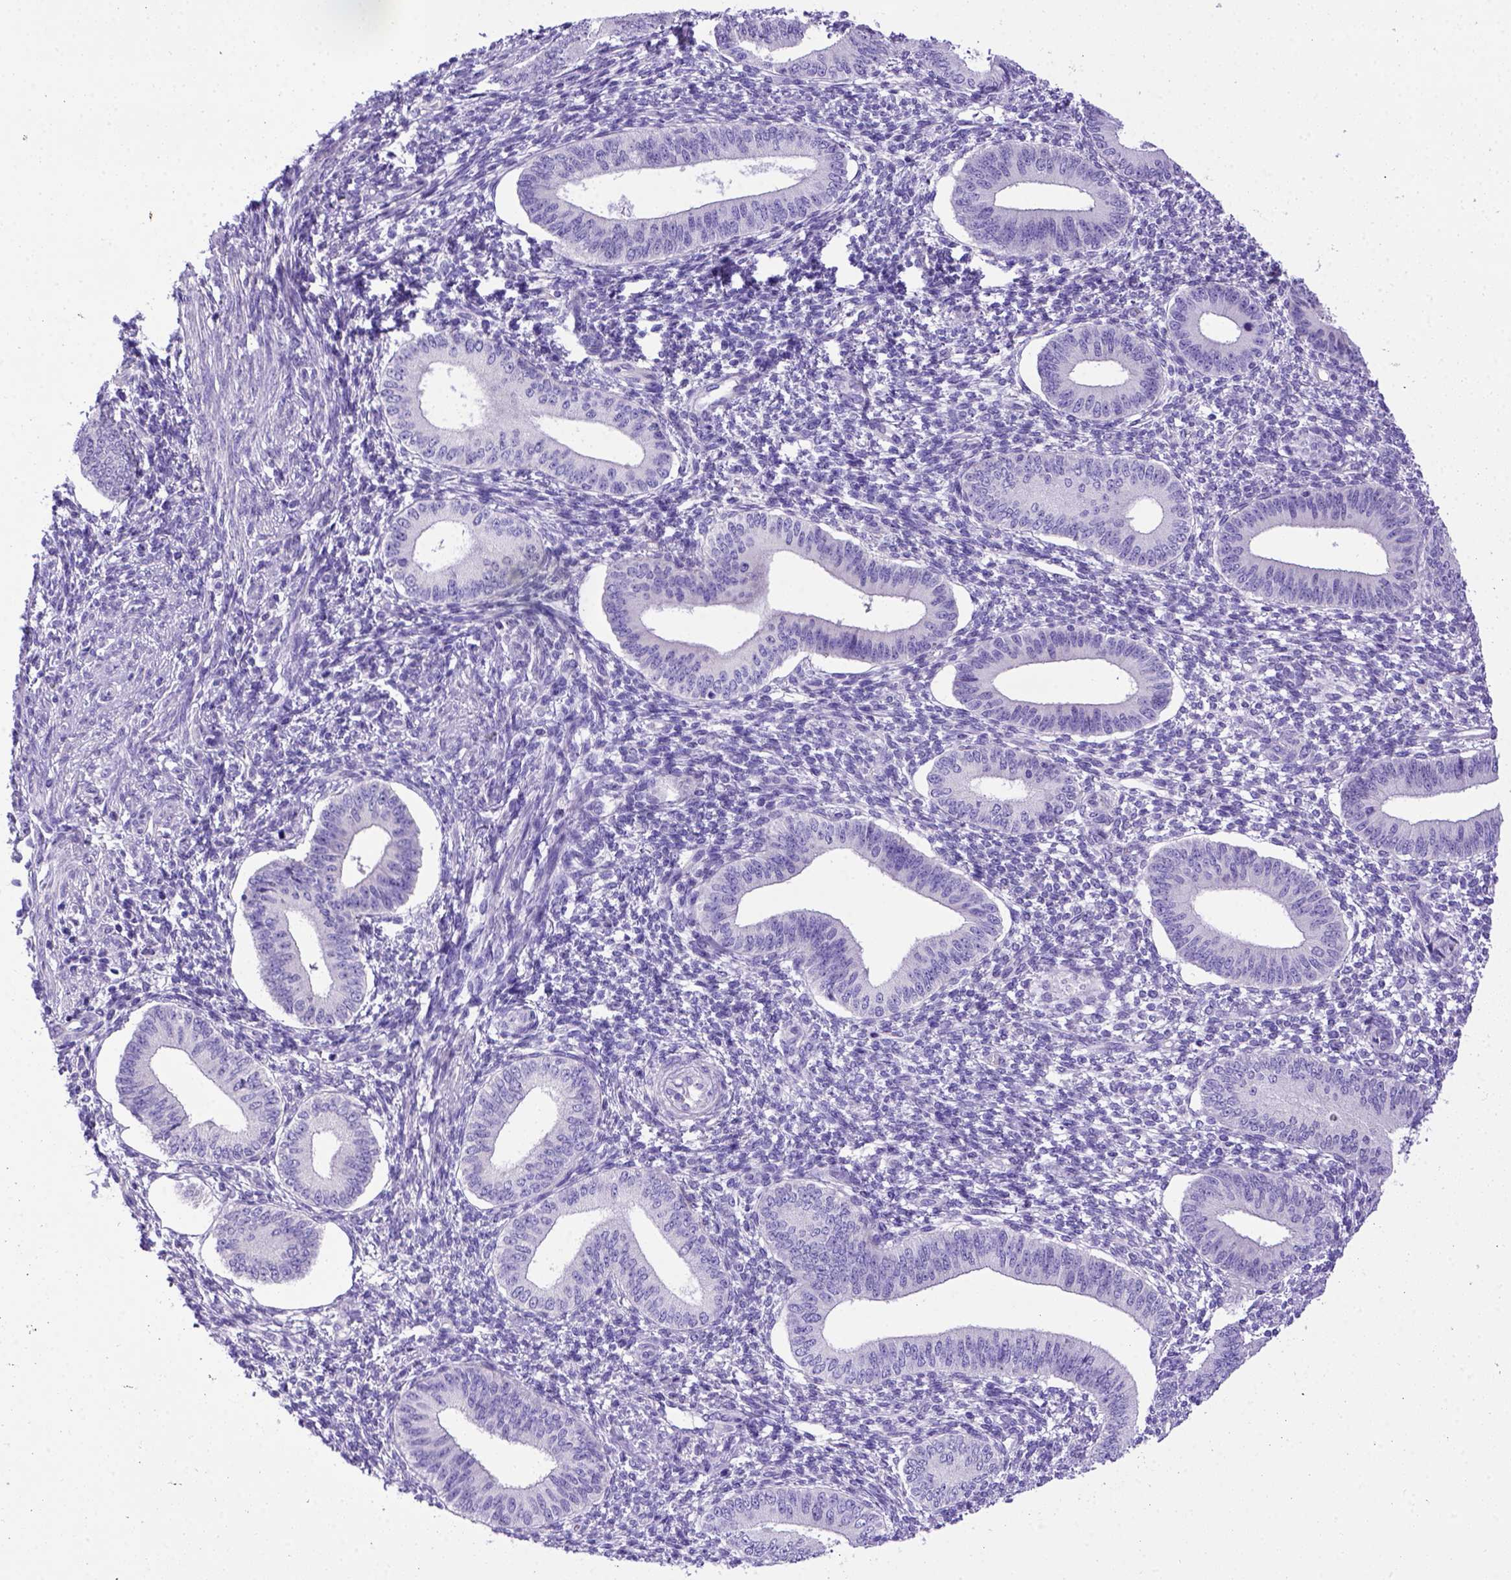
{"staining": {"intensity": "negative", "quantity": "none", "location": "none"}, "tissue": "endometrium", "cell_type": "Cells in endometrial stroma", "image_type": "normal", "snomed": [{"axis": "morphology", "description": "Normal tissue, NOS"}, {"axis": "topography", "description": "Endometrium"}], "caption": "A photomicrograph of human endometrium is negative for staining in cells in endometrial stroma. (DAB IHC, high magnification).", "gene": "PTGES", "patient": {"sex": "female", "age": 42}}